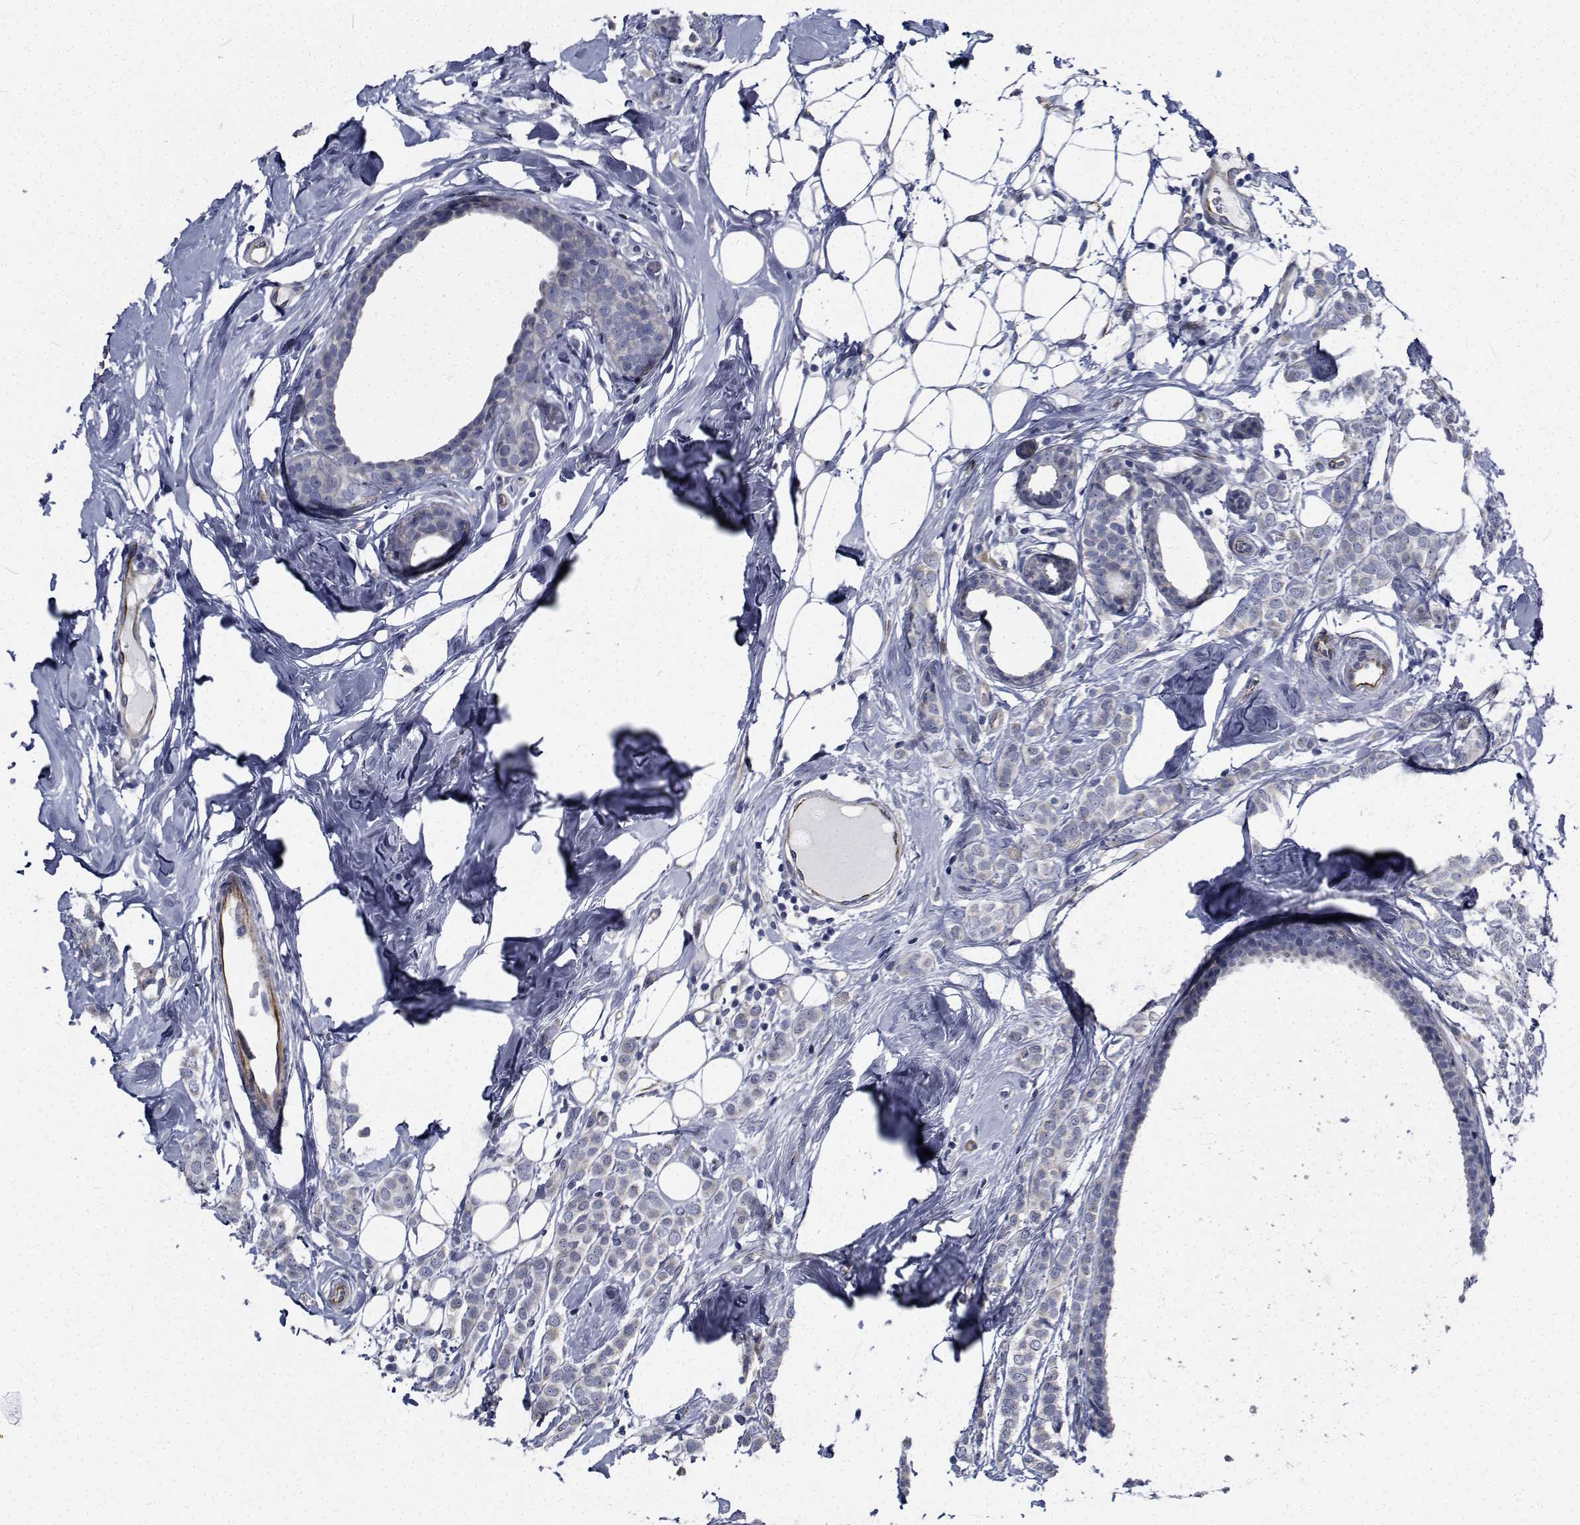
{"staining": {"intensity": "negative", "quantity": "none", "location": "none"}, "tissue": "breast cancer", "cell_type": "Tumor cells", "image_type": "cancer", "snomed": [{"axis": "morphology", "description": "Lobular carcinoma"}, {"axis": "topography", "description": "Breast"}], "caption": "This photomicrograph is of breast cancer (lobular carcinoma) stained with immunohistochemistry (IHC) to label a protein in brown with the nuclei are counter-stained blue. There is no staining in tumor cells.", "gene": "TTBK1", "patient": {"sex": "female", "age": 49}}